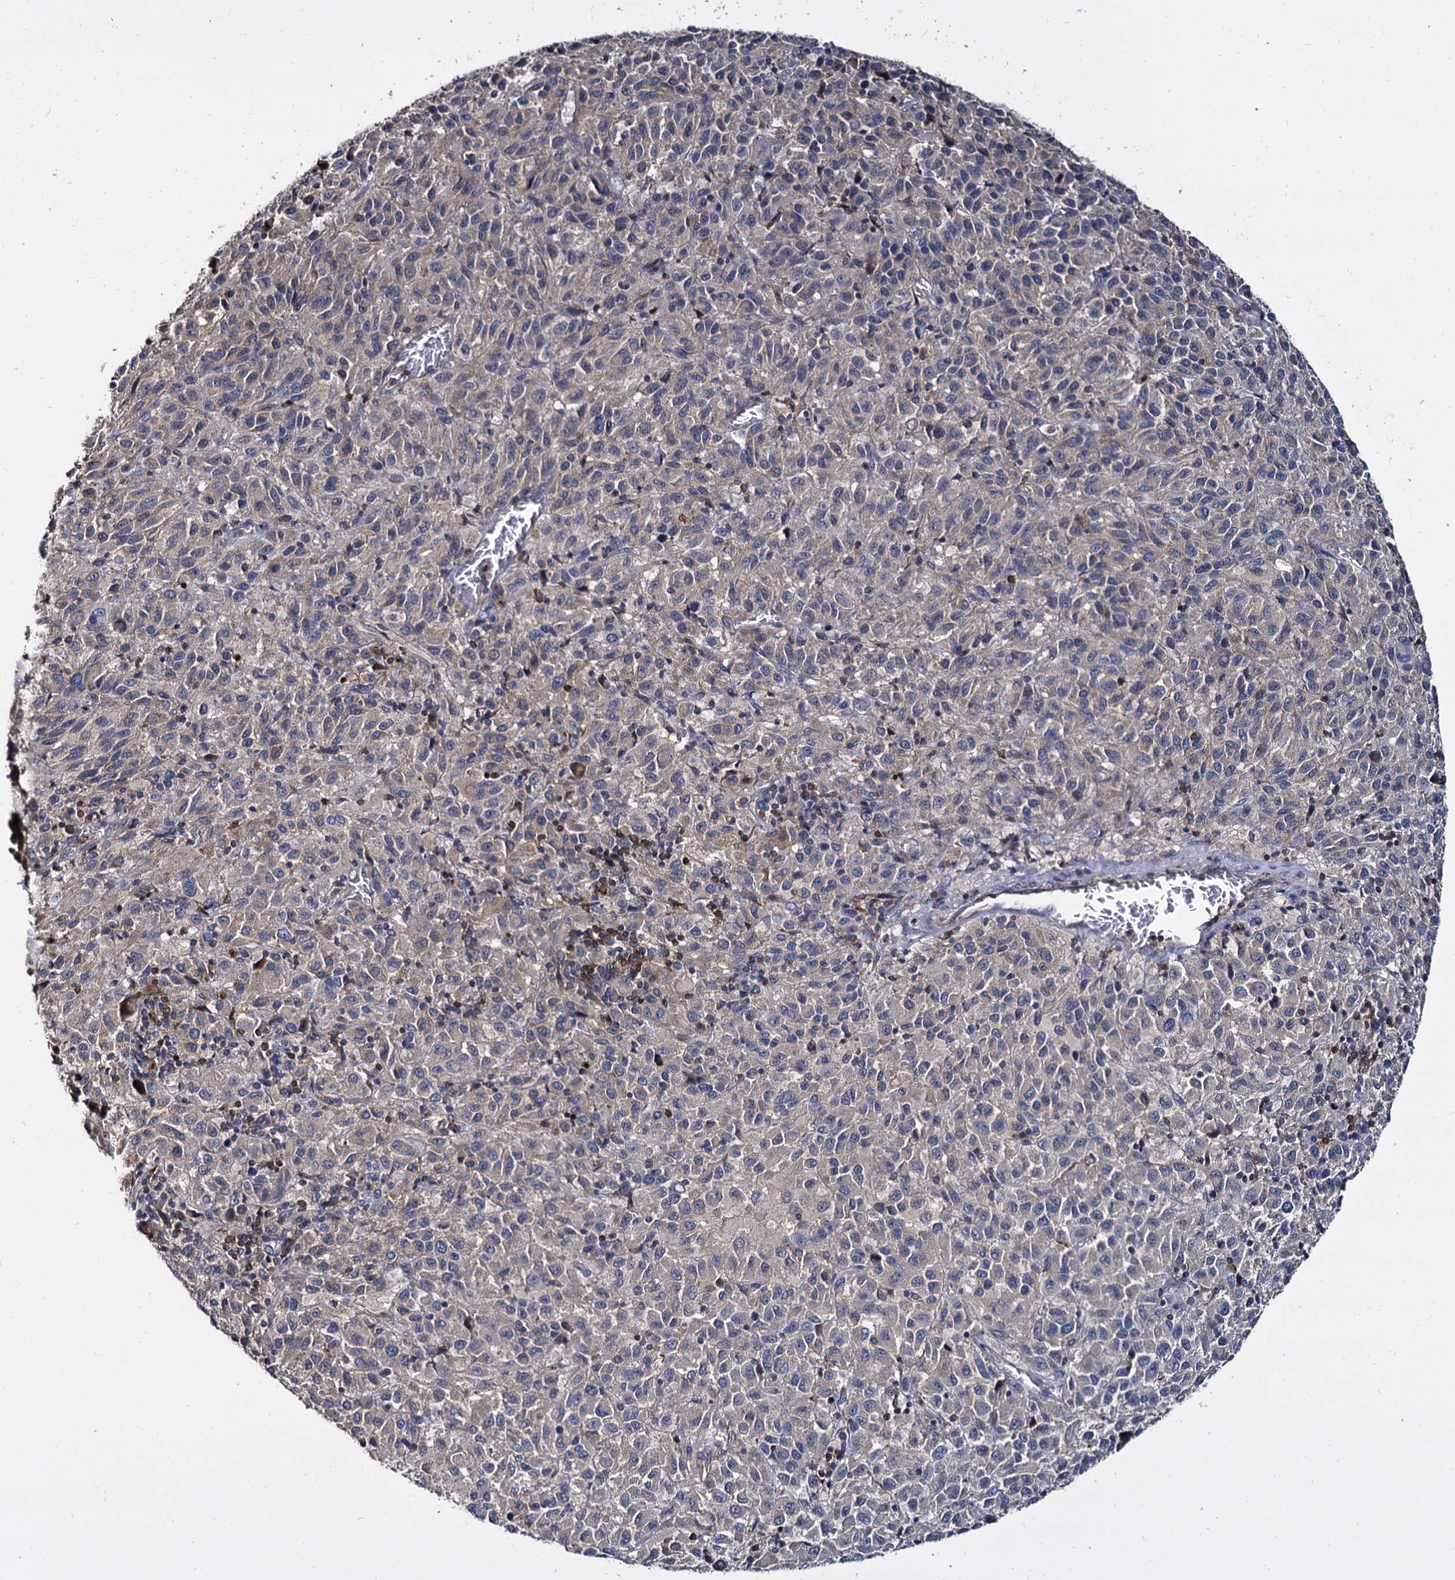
{"staining": {"intensity": "negative", "quantity": "none", "location": "none"}, "tissue": "melanoma", "cell_type": "Tumor cells", "image_type": "cancer", "snomed": [{"axis": "morphology", "description": "Malignant melanoma, Metastatic site"}, {"axis": "topography", "description": "Lung"}], "caption": "Melanoma was stained to show a protein in brown. There is no significant expression in tumor cells.", "gene": "ANKRD13A", "patient": {"sex": "male", "age": 64}}